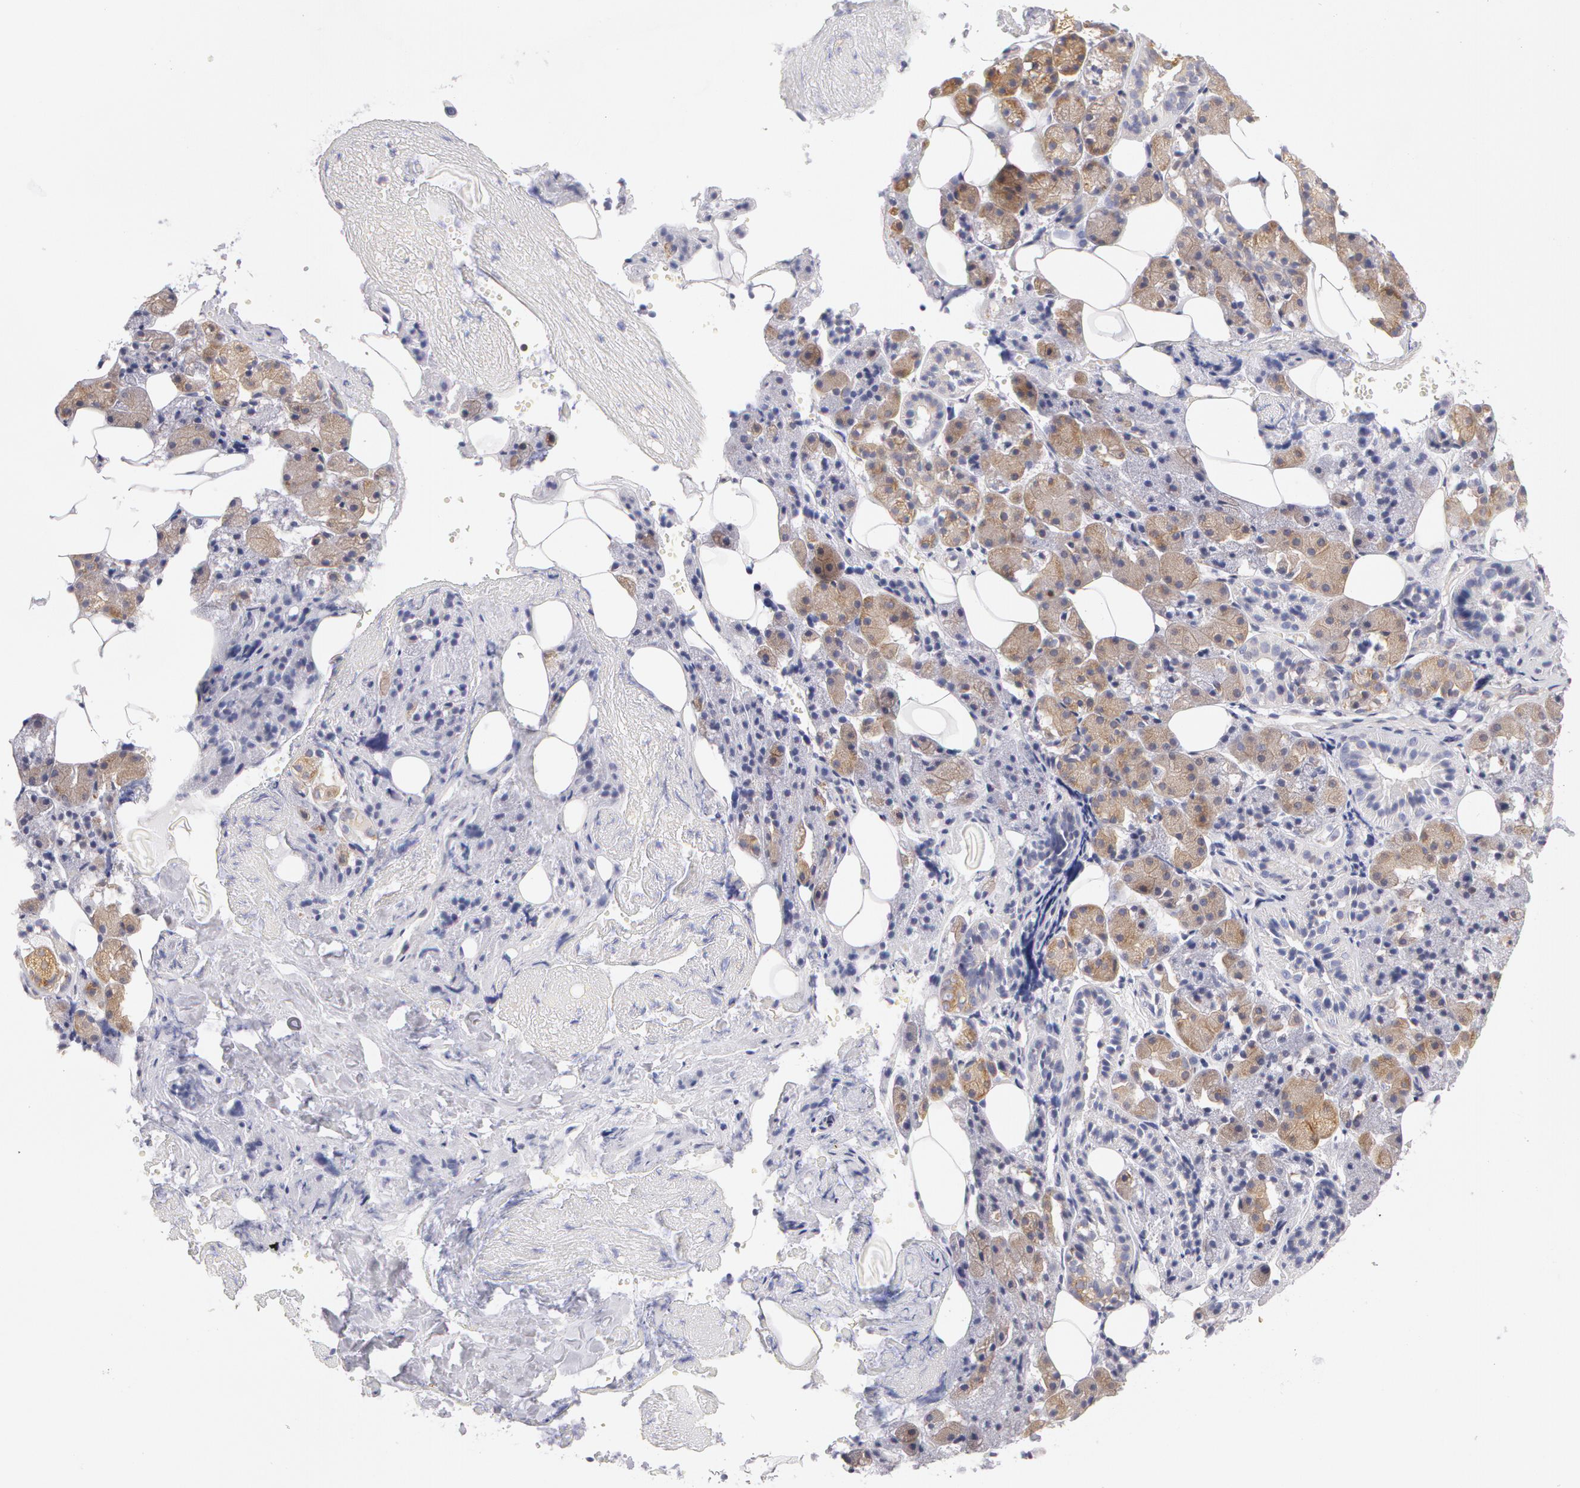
{"staining": {"intensity": "moderate", "quantity": "25%-75%", "location": "cytoplasmic/membranous"}, "tissue": "salivary gland", "cell_type": "Glandular cells", "image_type": "normal", "snomed": [{"axis": "morphology", "description": "Normal tissue, NOS"}, {"axis": "topography", "description": "Salivary gland"}], "caption": "Immunohistochemistry staining of unremarkable salivary gland, which shows medium levels of moderate cytoplasmic/membranous positivity in approximately 25%-75% of glandular cells indicating moderate cytoplasmic/membranous protein expression. The staining was performed using DAB (3,3'-diaminobenzidine) (brown) for protein detection and nuclei were counterstained in hematoxylin (blue).", "gene": "DDX3X", "patient": {"sex": "female", "age": 55}}